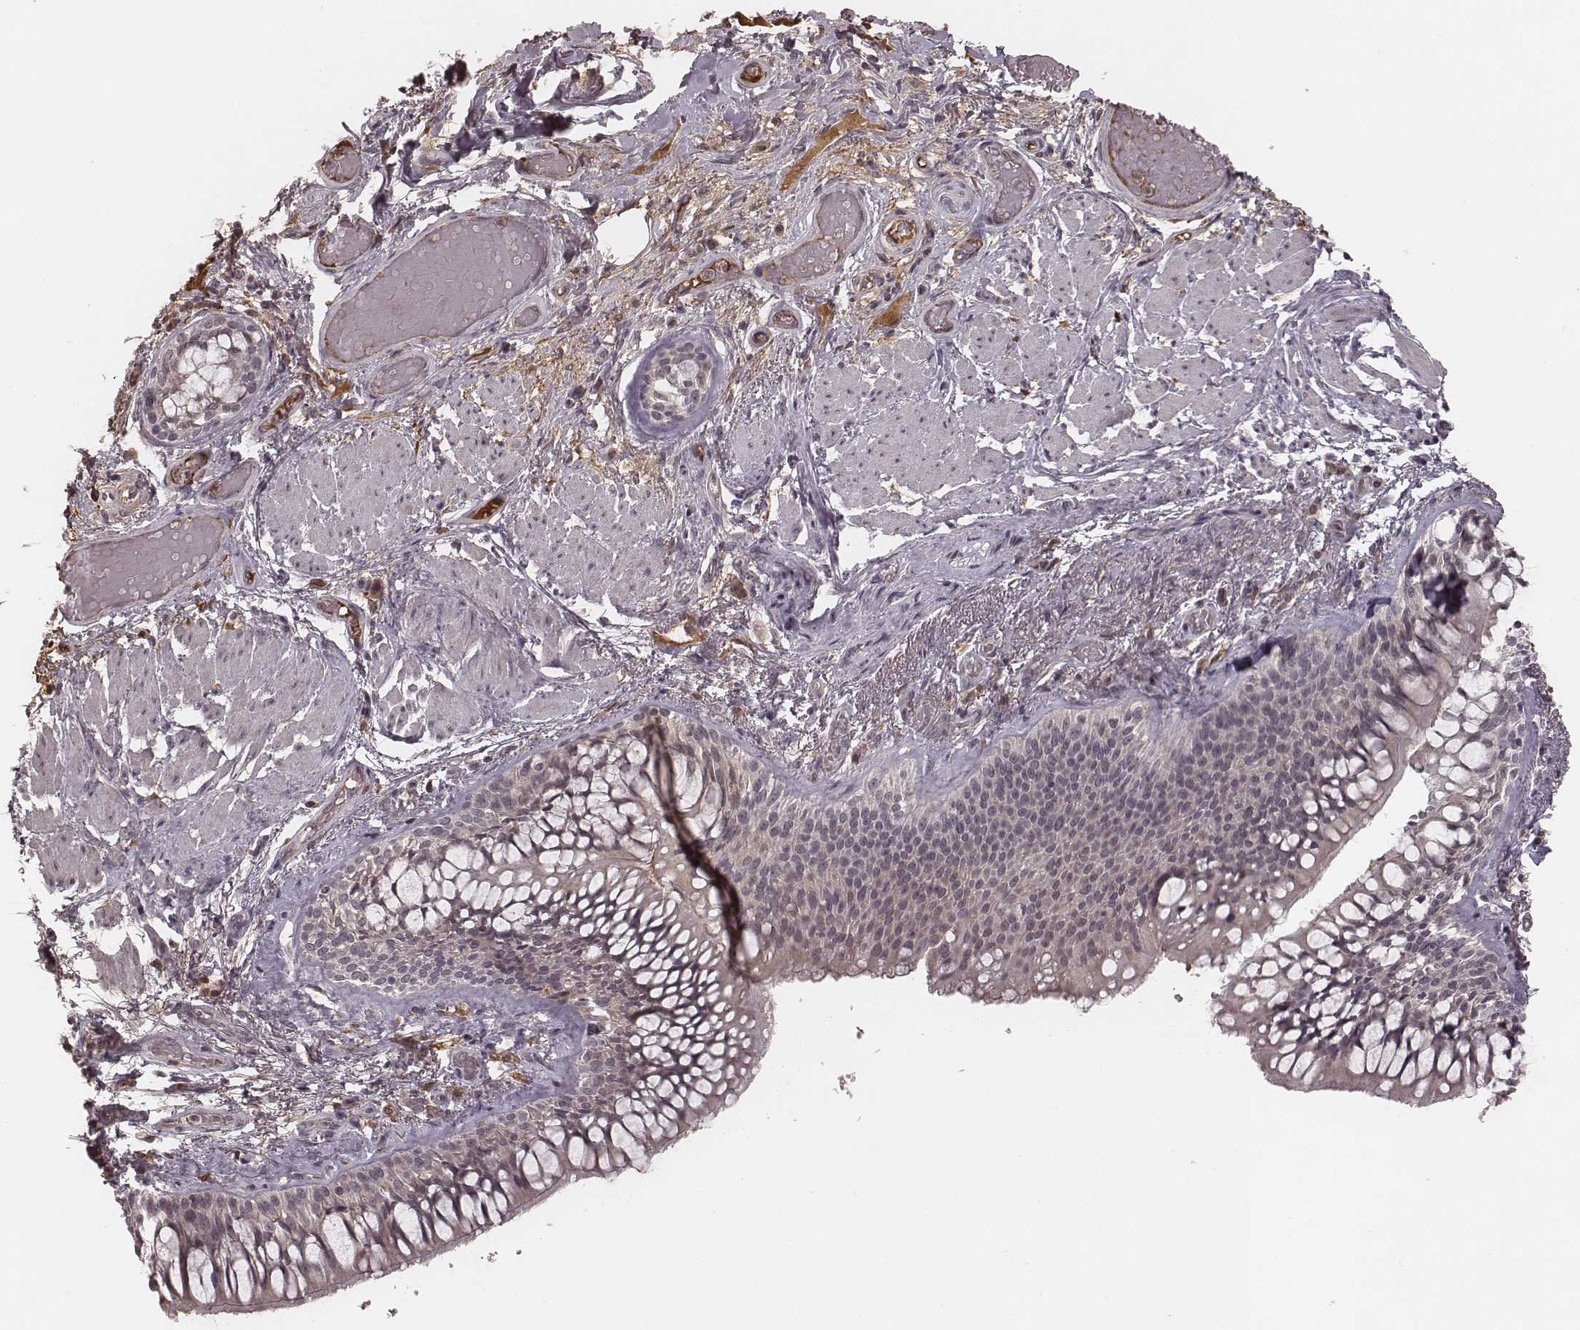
{"staining": {"intensity": "negative", "quantity": "none", "location": "none"}, "tissue": "soft tissue", "cell_type": "Fibroblasts", "image_type": "normal", "snomed": [{"axis": "morphology", "description": "Normal tissue, NOS"}, {"axis": "topography", "description": "Cartilage tissue"}, {"axis": "topography", "description": "Bronchus"}], "caption": "Immunohistochemistry (IHC) image of unremarkable soft tissue: soft tissue stained with DAB exhibits no significant protein positivity in fibroblasts.", "gene": "IL5", "patient": {"sex": "male", "age": 64}}